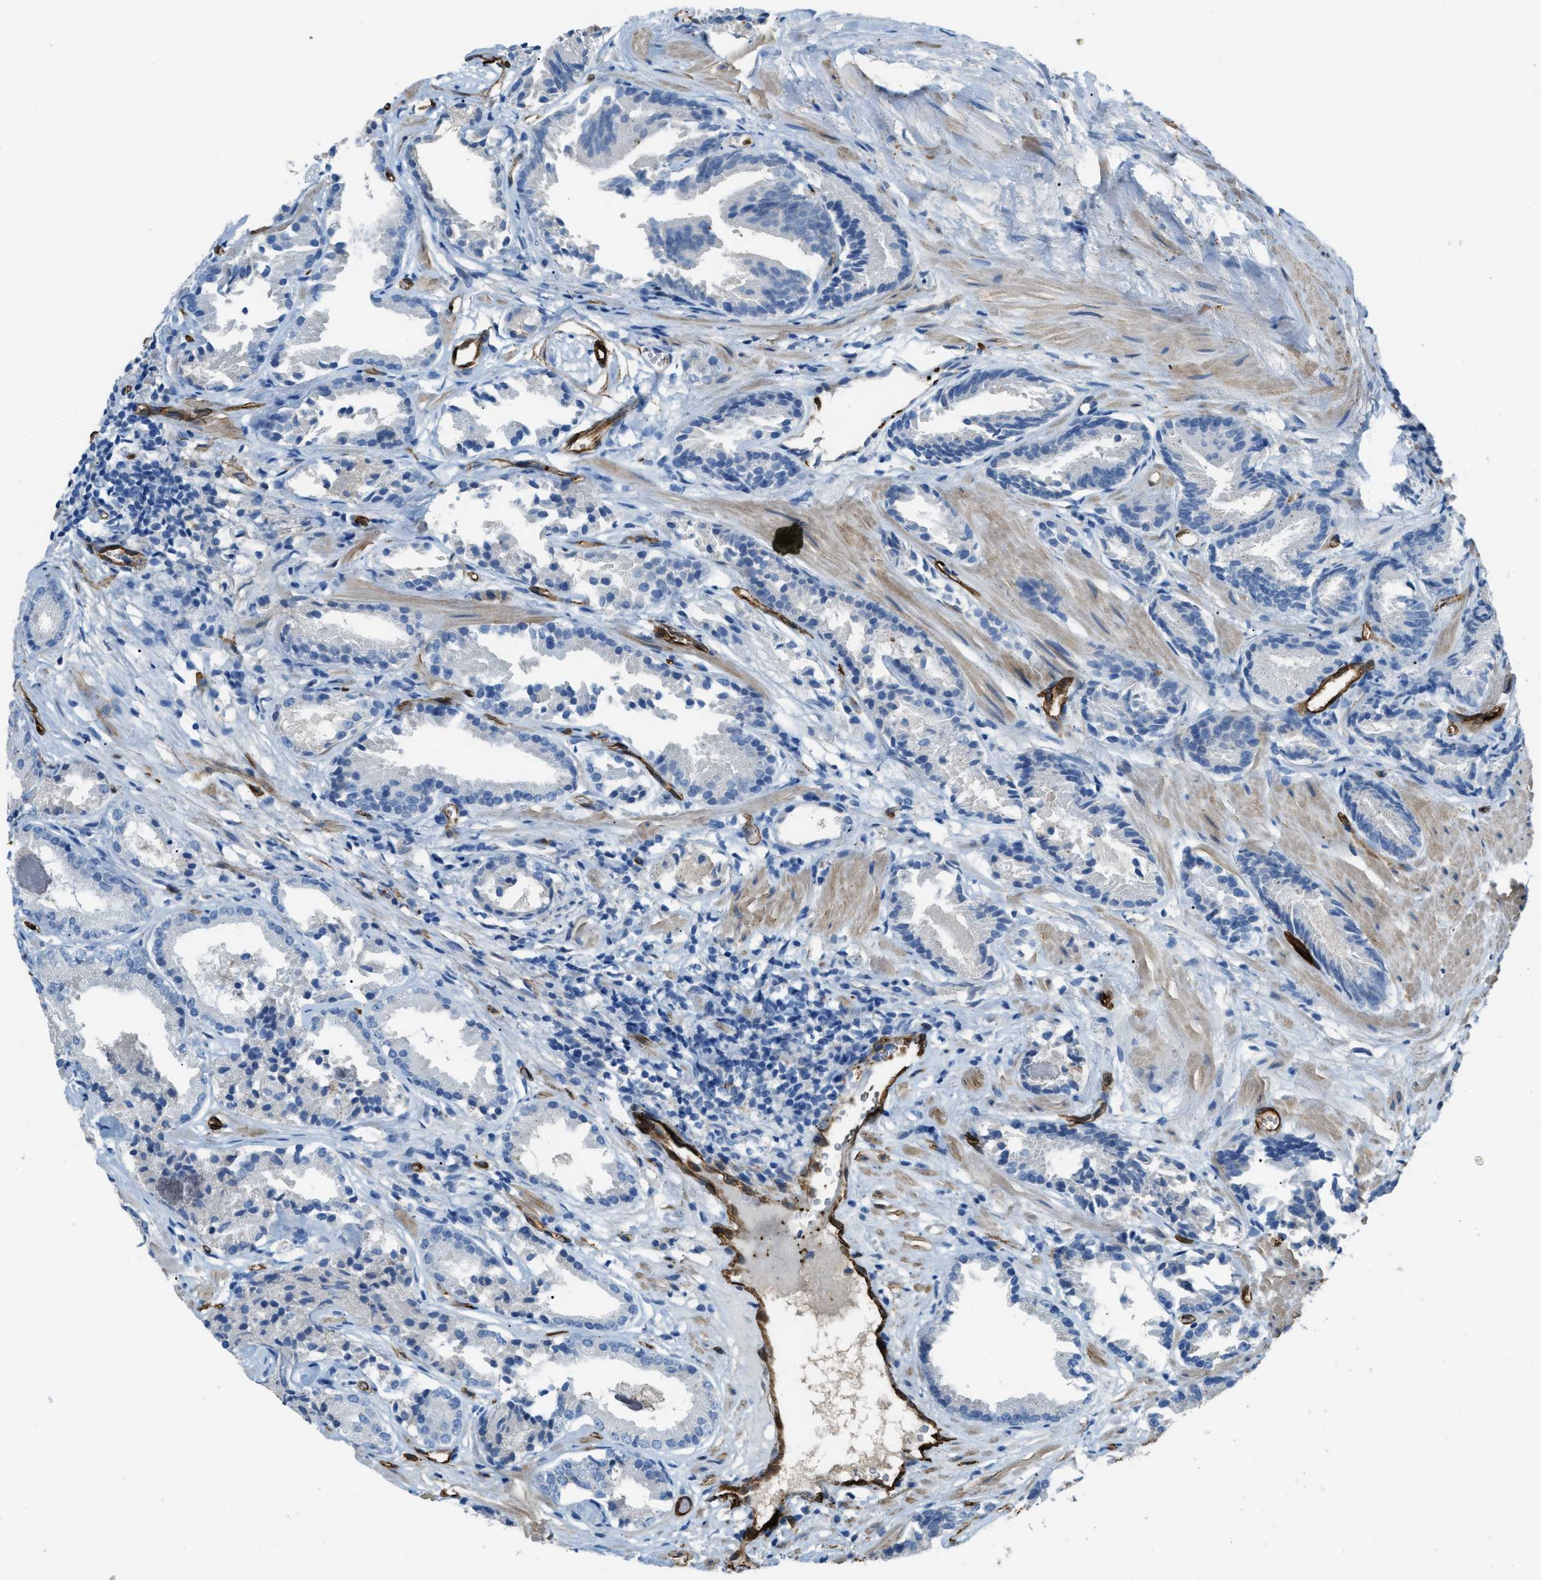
{"staining": {"intensity": "negative", "quantity": "none", "location": "none"}, "tissue": "prostate cancer", "cell_type": "Tumor cells", "image_type": "cancer", "snomed": [{"axis": "morphology", "description": "Adenocarcinoma, Low grade"}, {"axis": "topography", "description": "Prostate"}], "caption": "This micrograph is of prostate adenocarcinoma (low-grade) stained with IHC to label a protein in brown with the nuclei are counter-stained blue. There is no staining in tumor cells.", "gene": "SLC22A15", "patient": {"sex": "male", "age": 51}}